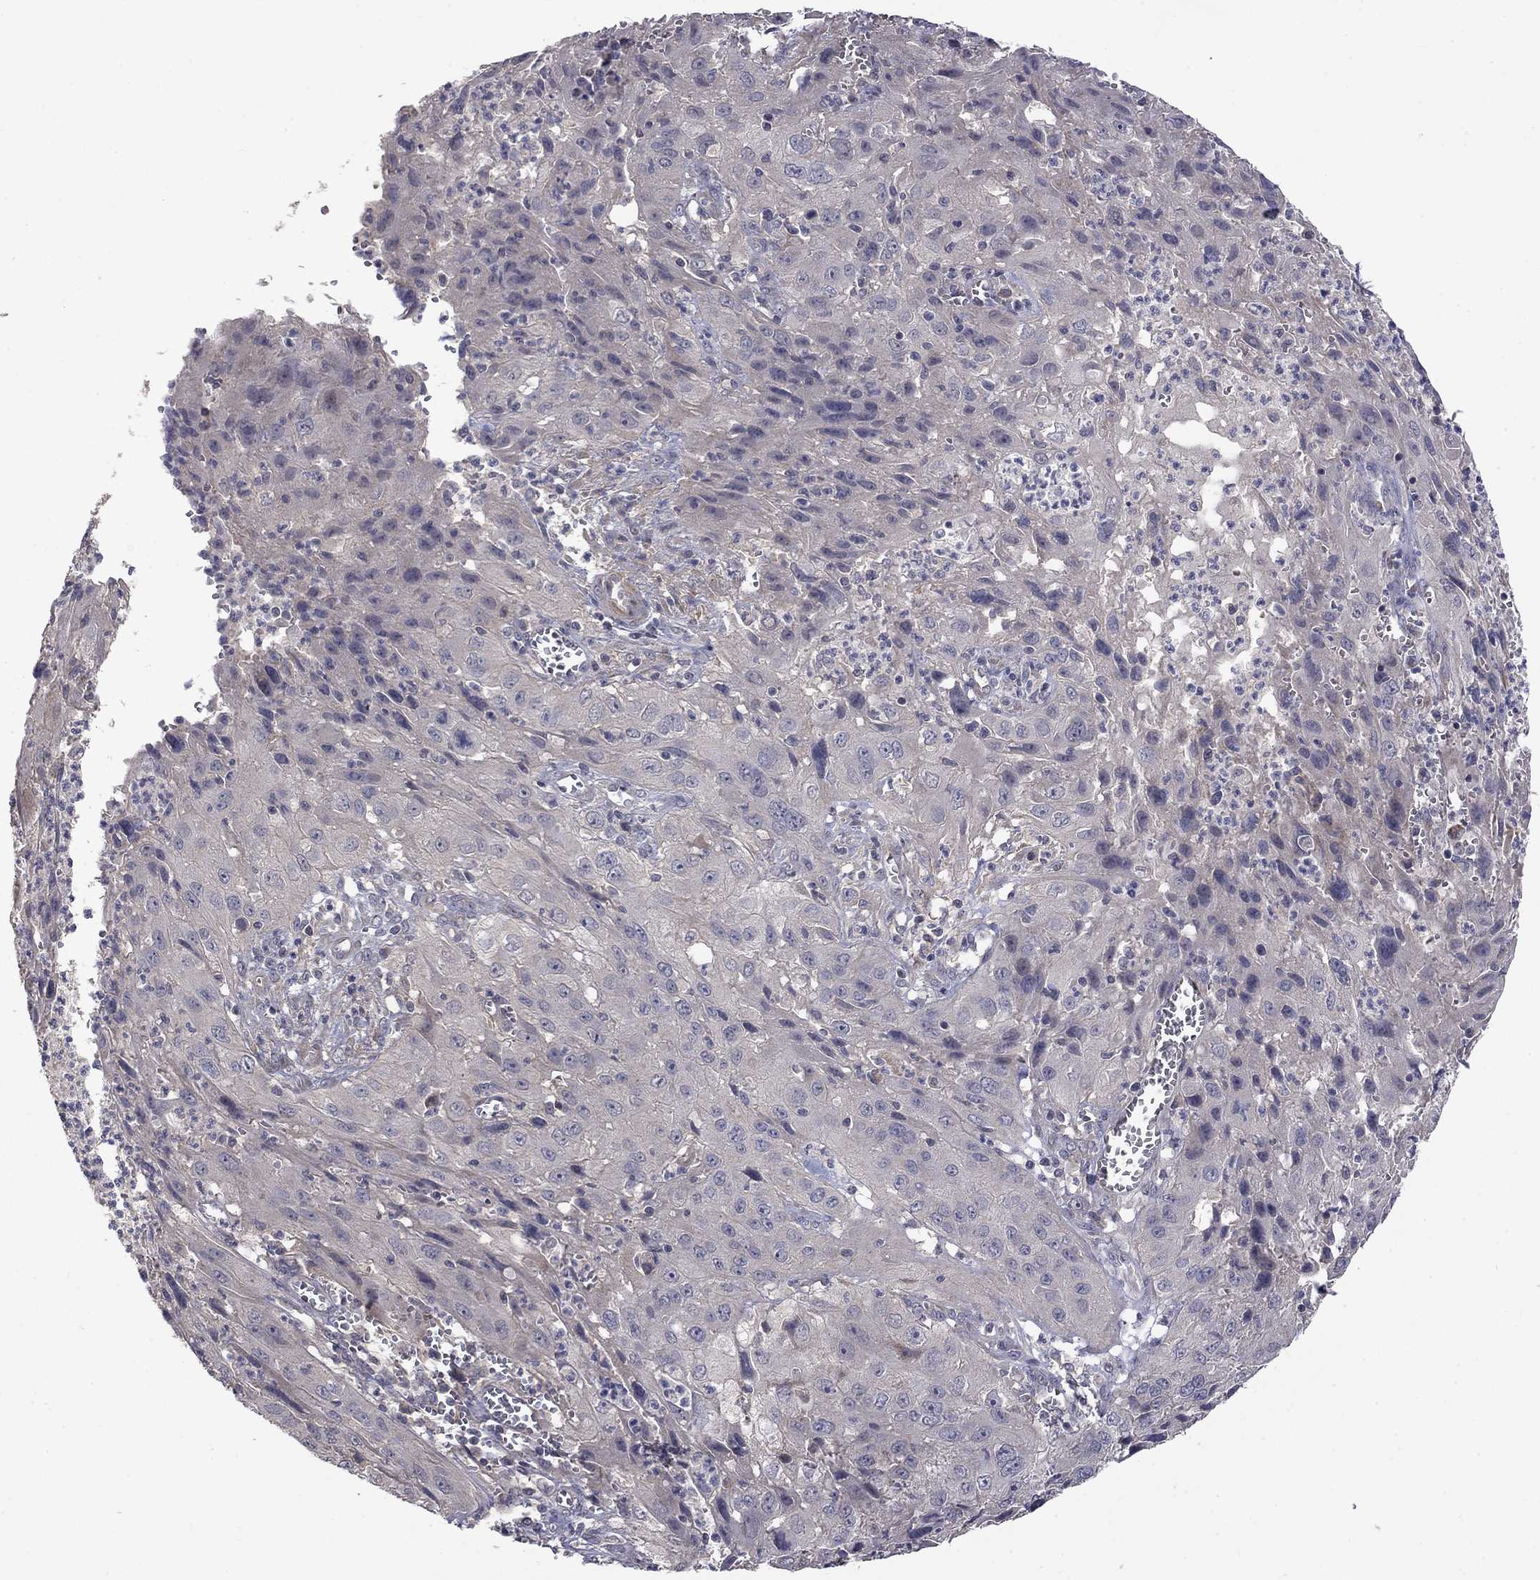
{"staining": {"intensity": "negative", "quantity": "none", "location": "none"}, "tissue": "cervical cancer", "cell_type": "Tumor cells", "image_type": "cancer", "snomed": [{"axis": "morphology", "description": "Squamous cell carcinoma, NOS"}, {"axis": "topography", "description": "Cervix"}], "caption": "Tumor cells are negative for protein expression in human cervical squamous cell carcinoma.", "gene": "SLC39A14", "patient": {"sex": "female", "age": 32}}